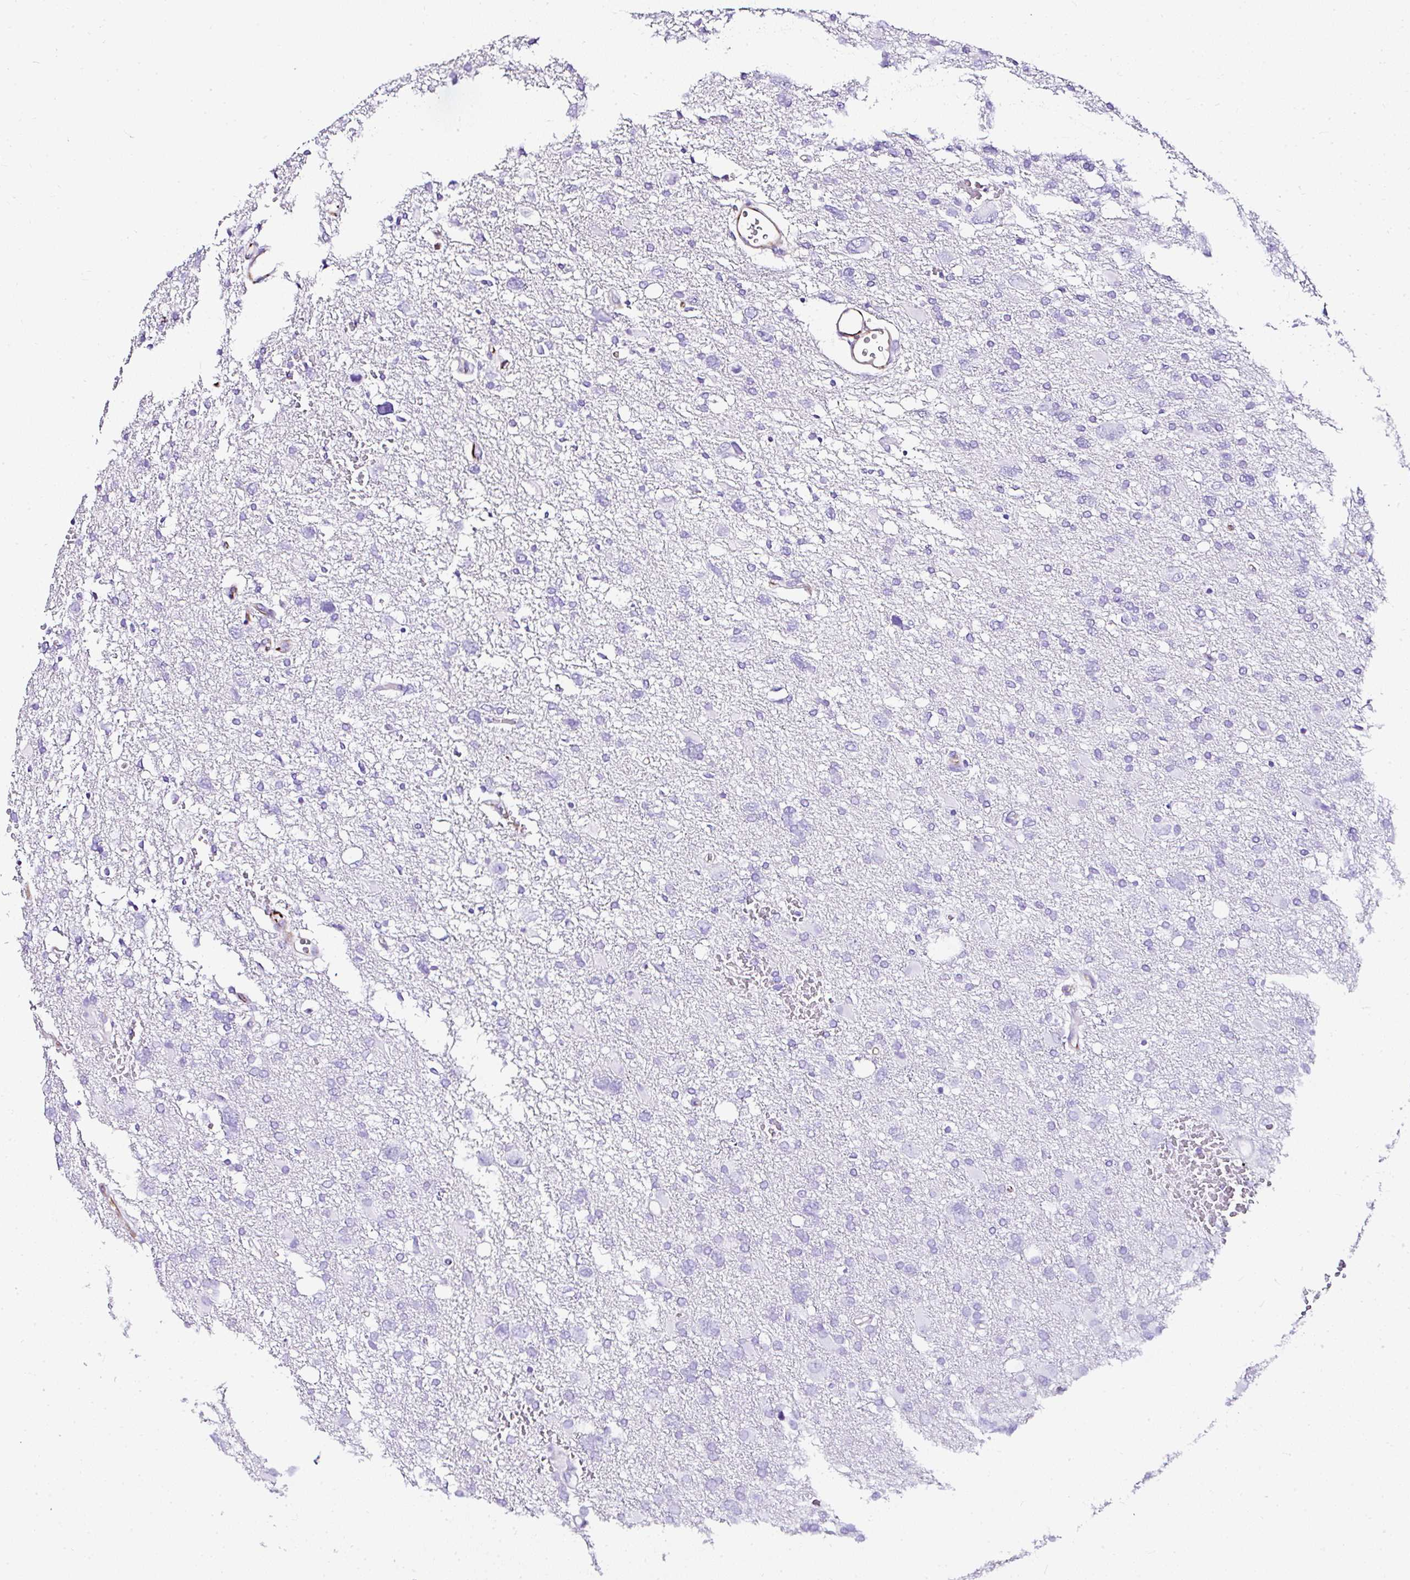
{"staining": {"intensity": "negative", "quantity": "none", "location": "none"}, "tissue": "glioma", "cell_type": "Tumor cells", "image_type": "cancer", "snomed": [{"axis": "morphology", "description": "Glioma, malignant, High grade"}, {"axis": "topography", "description": "Brain"}], "caption": "This is an immunohistochemistry image of human malignant glioma (high-grade). There is no staining in tumor cells.", "gene": "DEPDC5", "patient": {"sex": "male", "age": 61}}